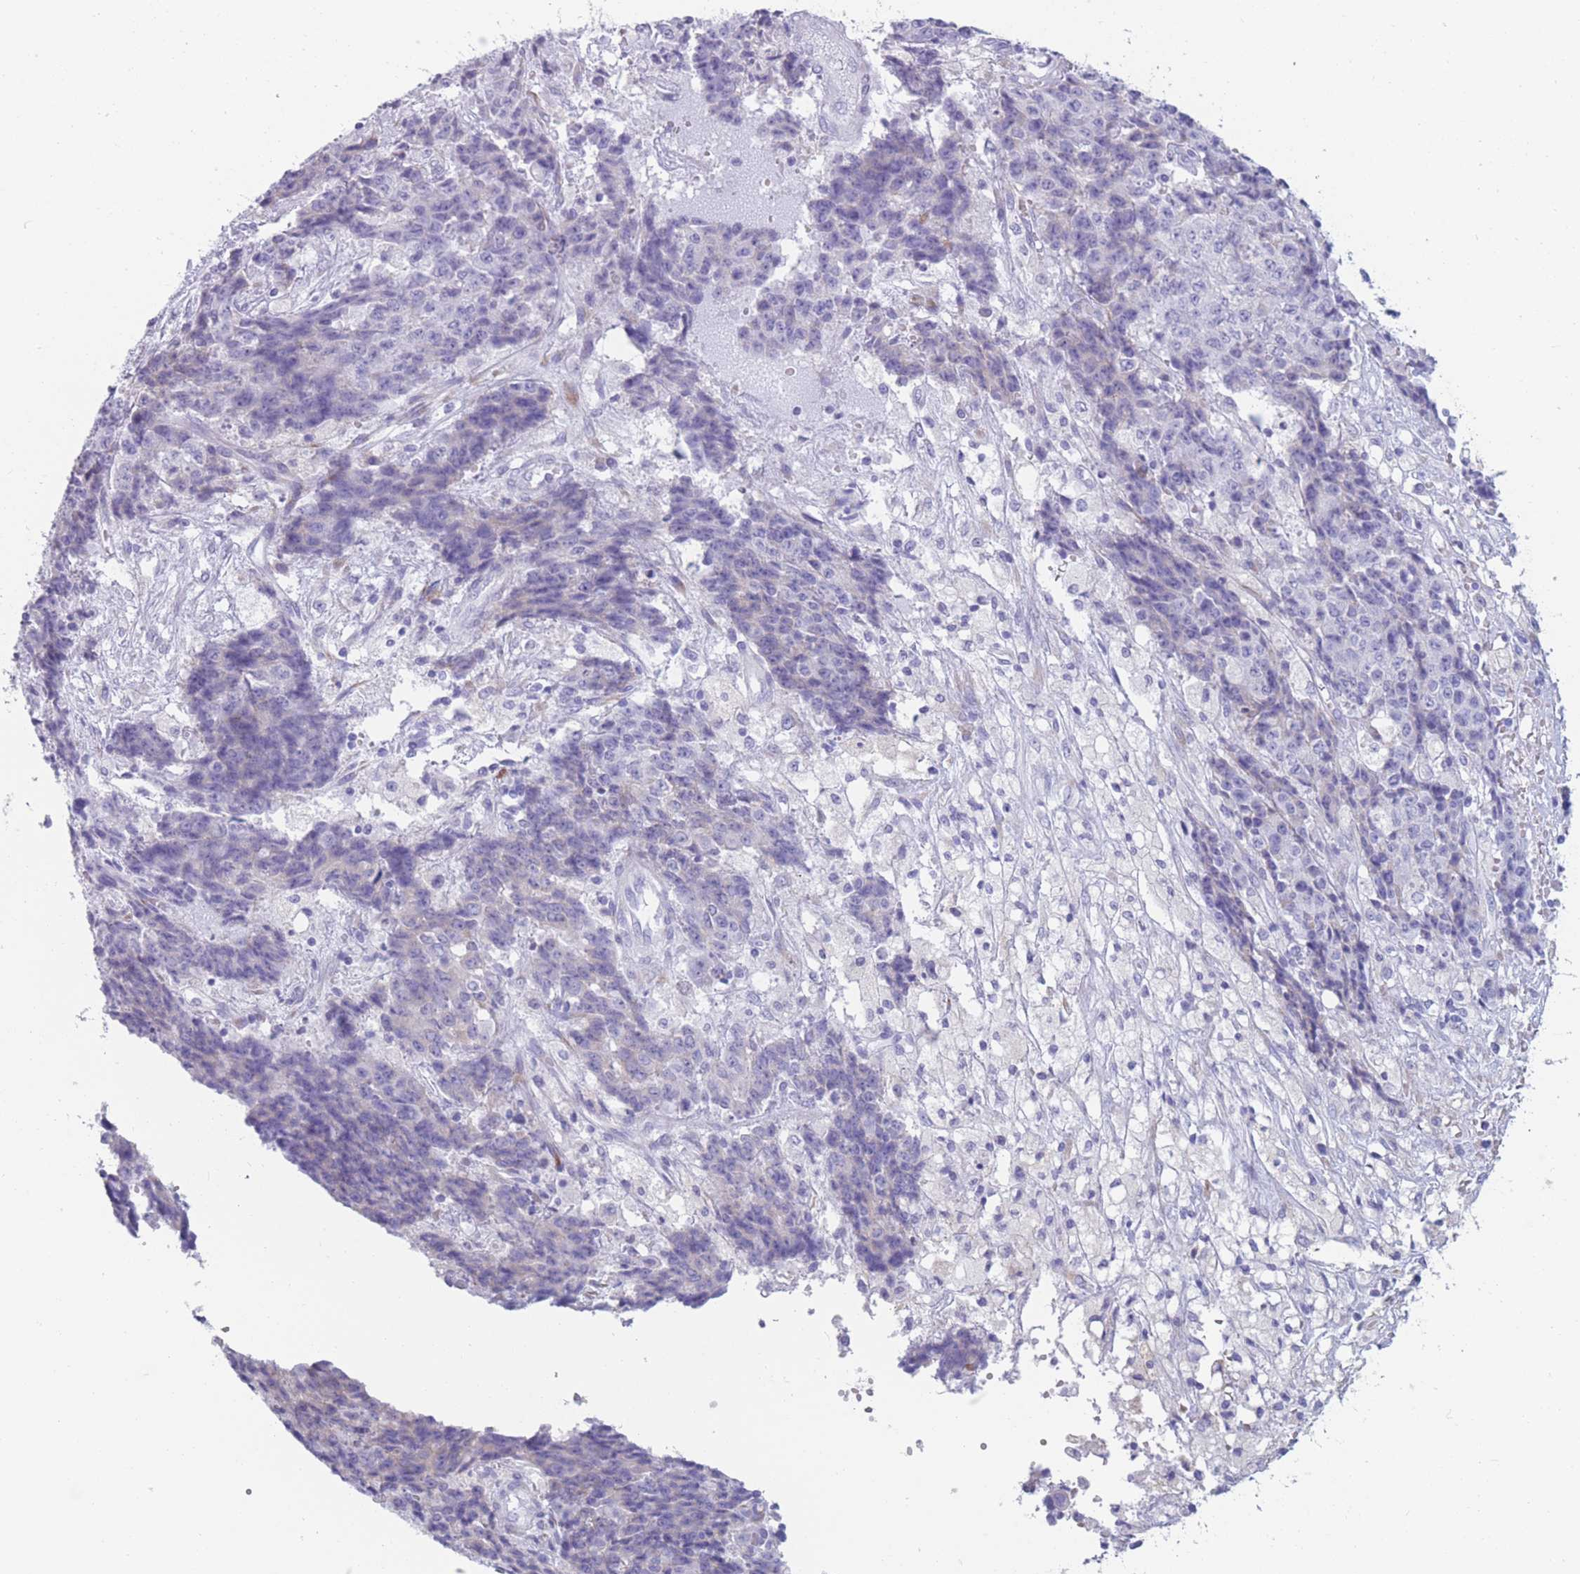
{"staining": {"intensity": "negative", "quantity": "none", "location": "none"}, "tissue": "ovarian cancer", "cell_type": "Tumor cells", "image_type": "cancer", "snomed": [{"axis": "morphology", "description": "Carcinoma, endometroid"}, {"axis": "topography", "description": "Ovary"}], "caption": "Micrograph shows no protein expression in tumor cells of ovarian cancer (endometroid carcinoma) tissue.", "gene": "COL27A1", "patient": {"sex": "female", "age": 42}}